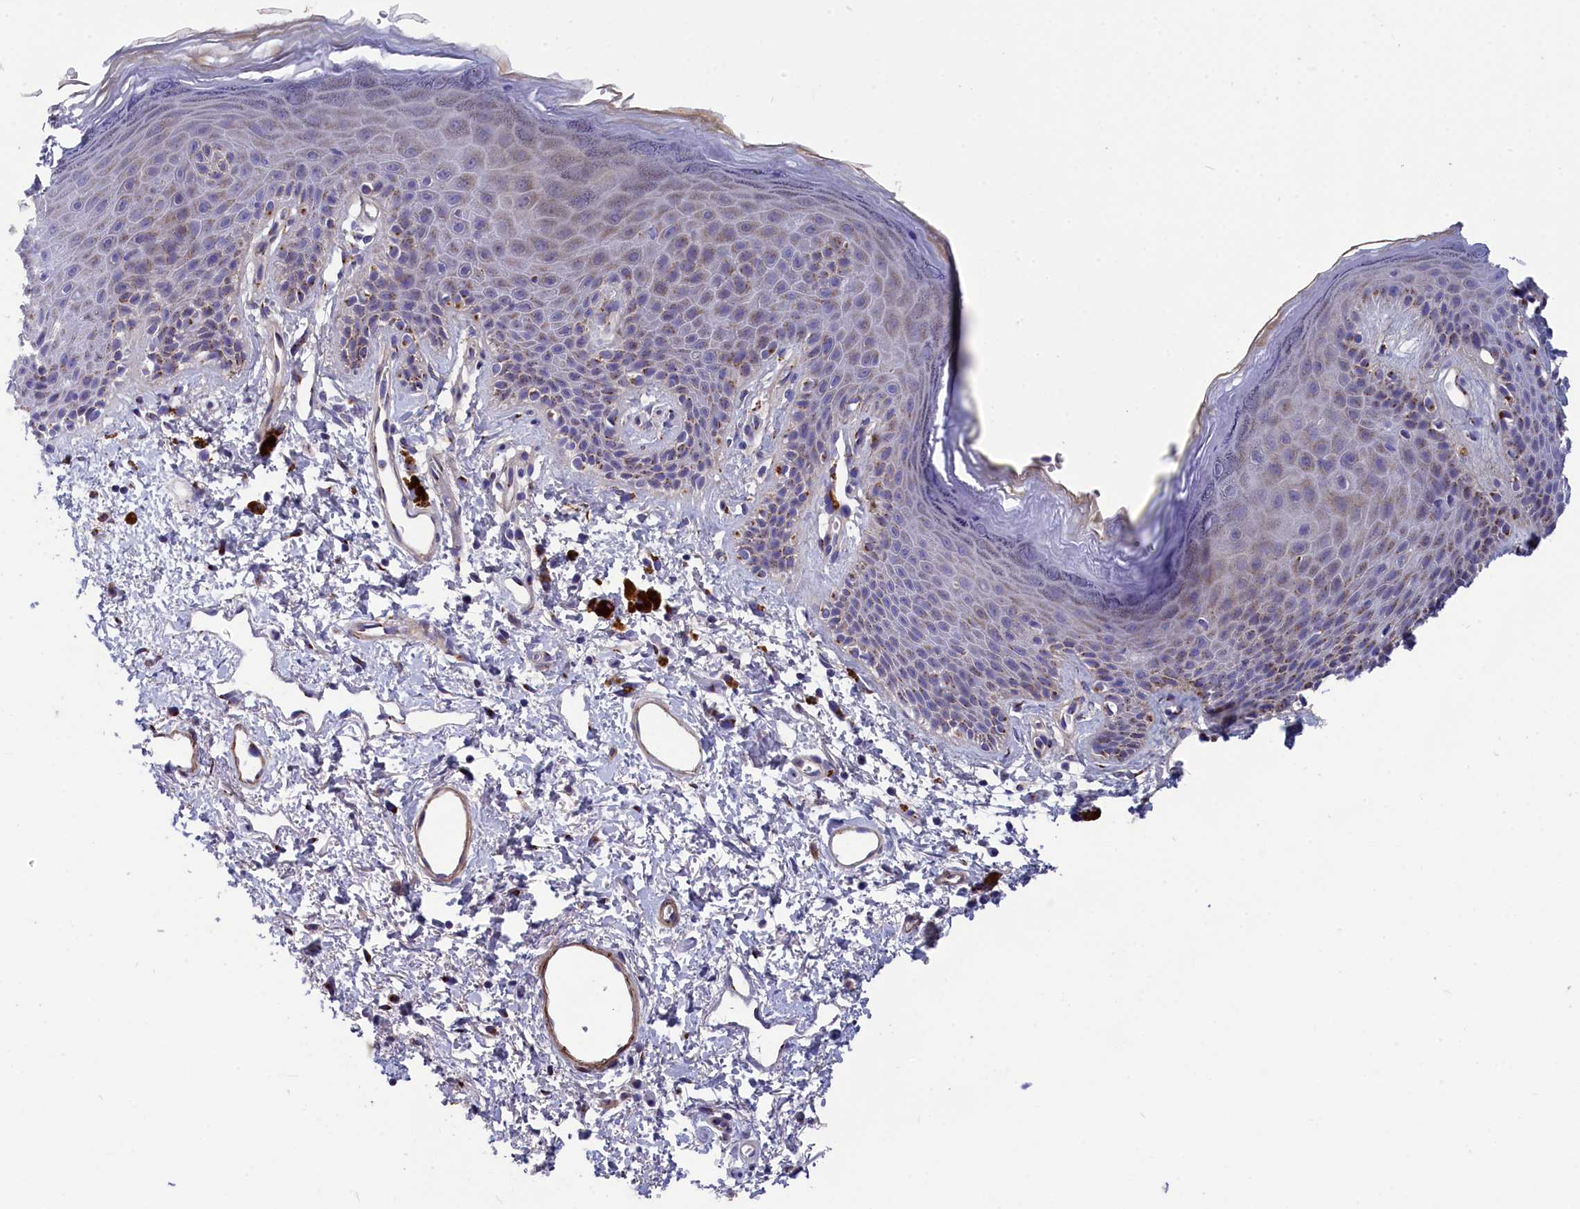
{"staining": {"intensity": "moderate", "quantity": "<25%", "location": "cytoplasmic/membranous"}, "tissue": "skin", "cell_type": "Epidermal cells", "image_type": "normal", "snomed": [{"axis": "morphology", "description": "Normal tissue, NOS"}, {"axis": "topography", "description": "Anal"}], "caption": "Moderate cytoplasmic/membranous protein expression is appreciated in approximately <25% of epidermal cells in skin. (DAB (3,3'-diaminobenzidine) IHC with brightfield microscopy, high magnification).", "gene": "TUBGCP4", "patient": {"sex": "female", "age": 46}}